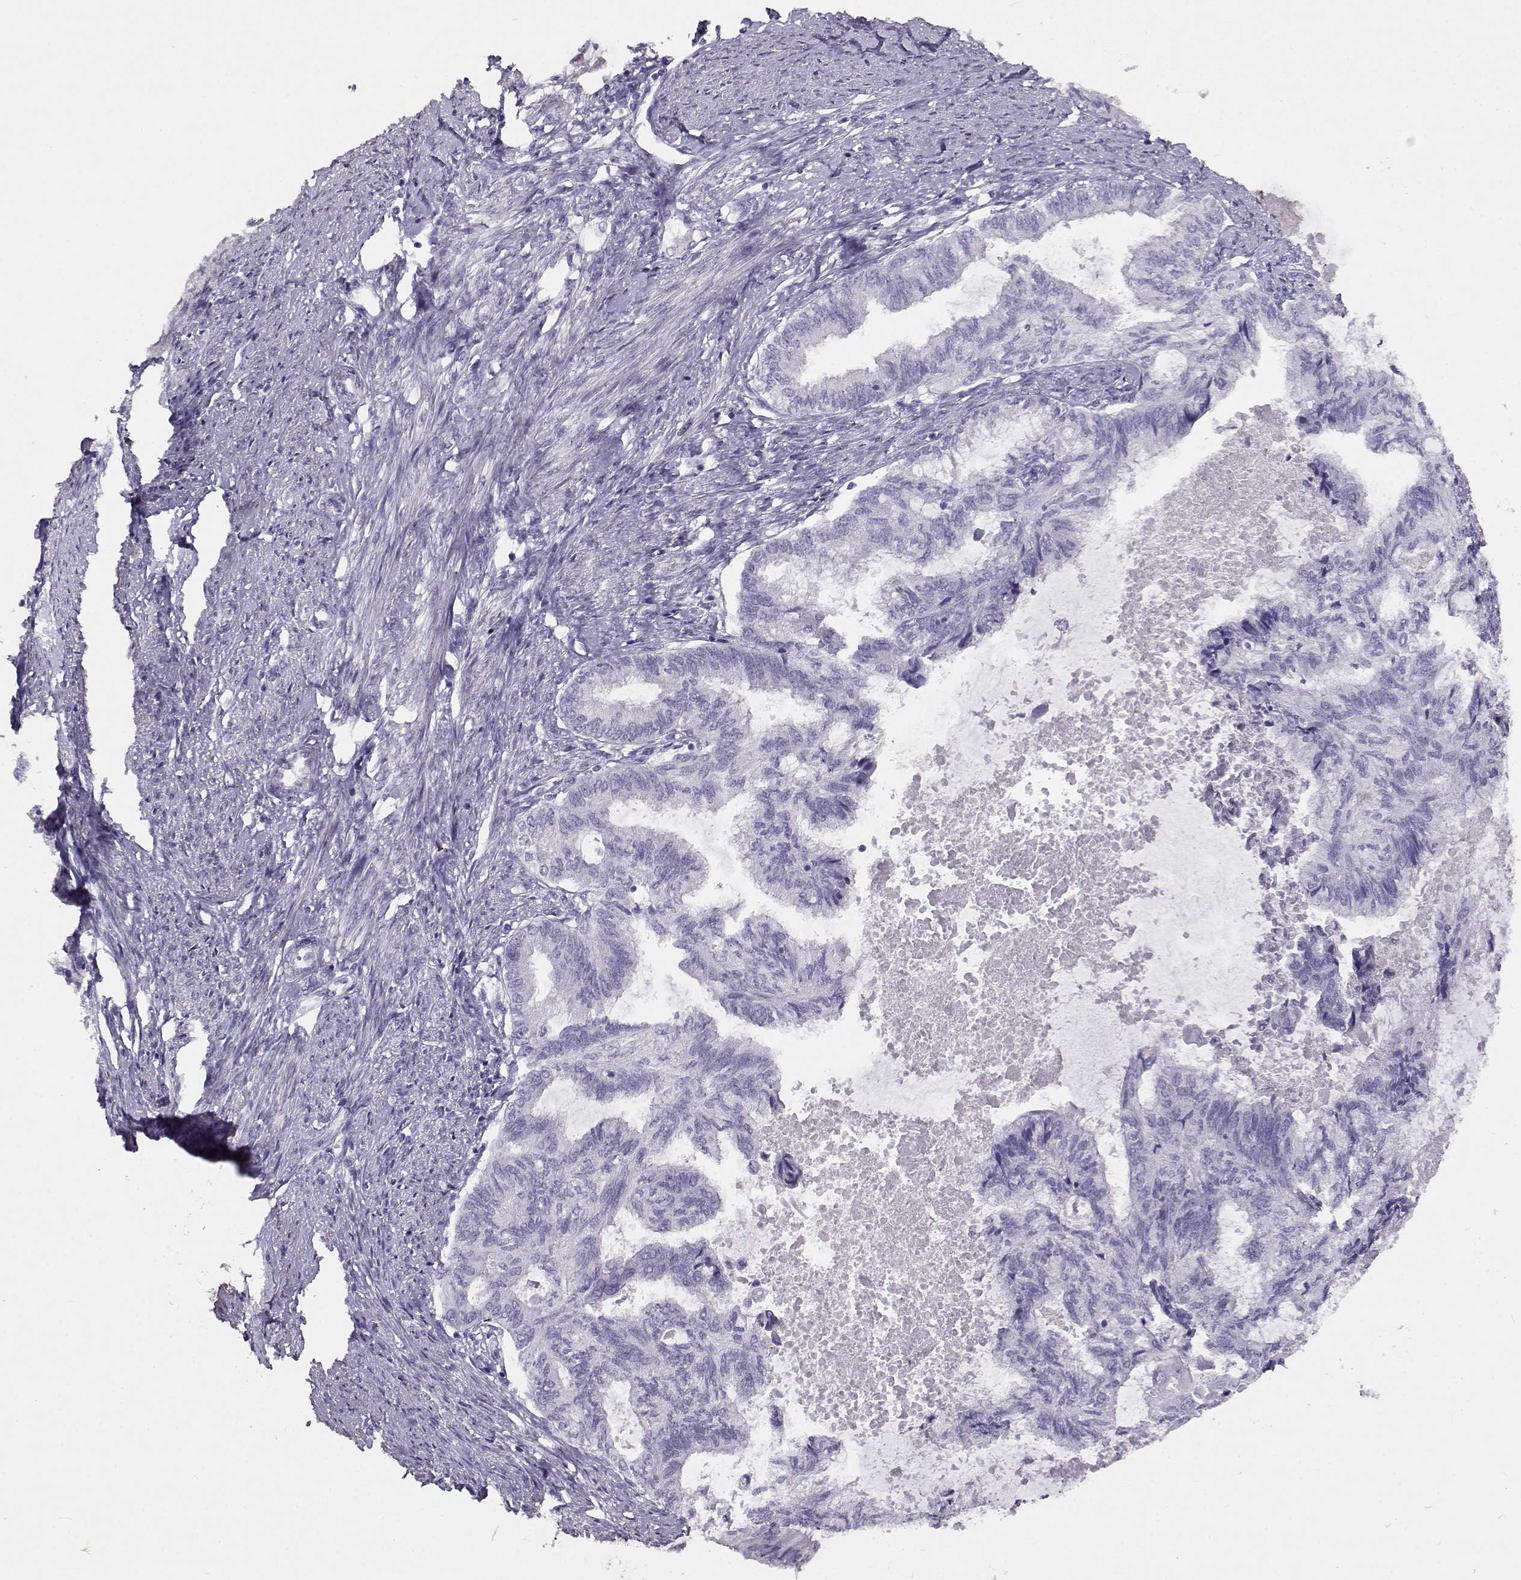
{"staining": {"intensity": "negative", "quantity": "none", "location": "none"}, "tissue": "endometrial cancer", "cell_type": "Tumor cells", "image_type": "cancer", "snomed": [{"axis": "morphology", "description": "Adenocarcinoma, NOS"}, {"axis": "topography", "description": "Endometrium"}], "caption": "Tumor cells are negative for brown protein staining in adenocarcinoma (endometrial).", "gene": "NPW", "patient": {"sex": "female", "age": 86}}